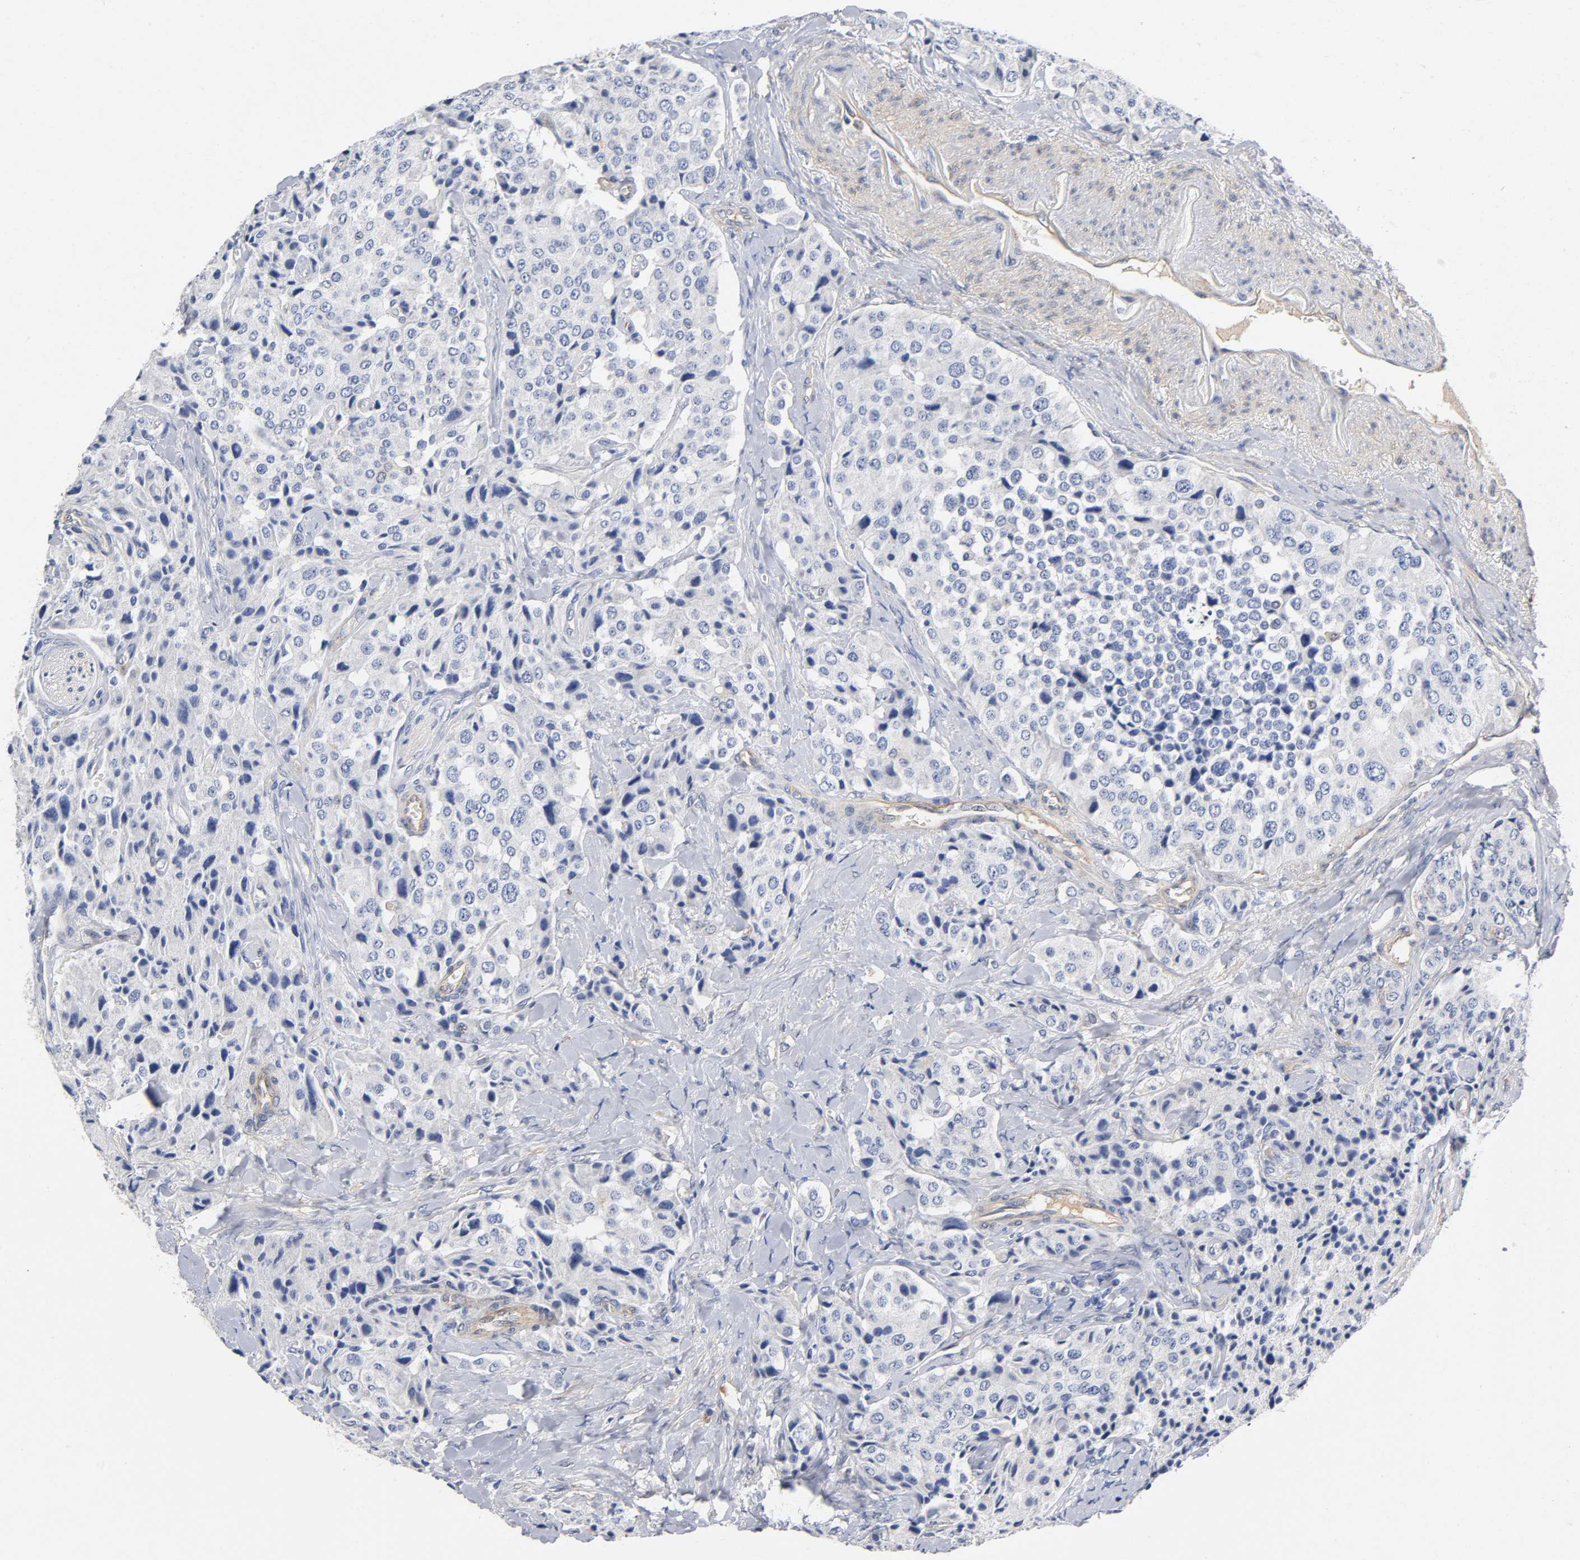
{"staining": {"intensity": "negative", "quantity": "none", "location": "none"}, "tissue": "carcinoid", "cell_type": "Tumor cells", "image_type": "cancer", "snomed": [{"axis": "morphology", "description": "Carcinoid, malignant, NOS"}, {"axis": "topography", "description": "Colon"}], "caption": "Human carcinoid stained for a protein using immunohistochemistry exhibits no expression in tumor cells.", "gene": "TNC", "patient": {"sex": "female", "age": 61}}